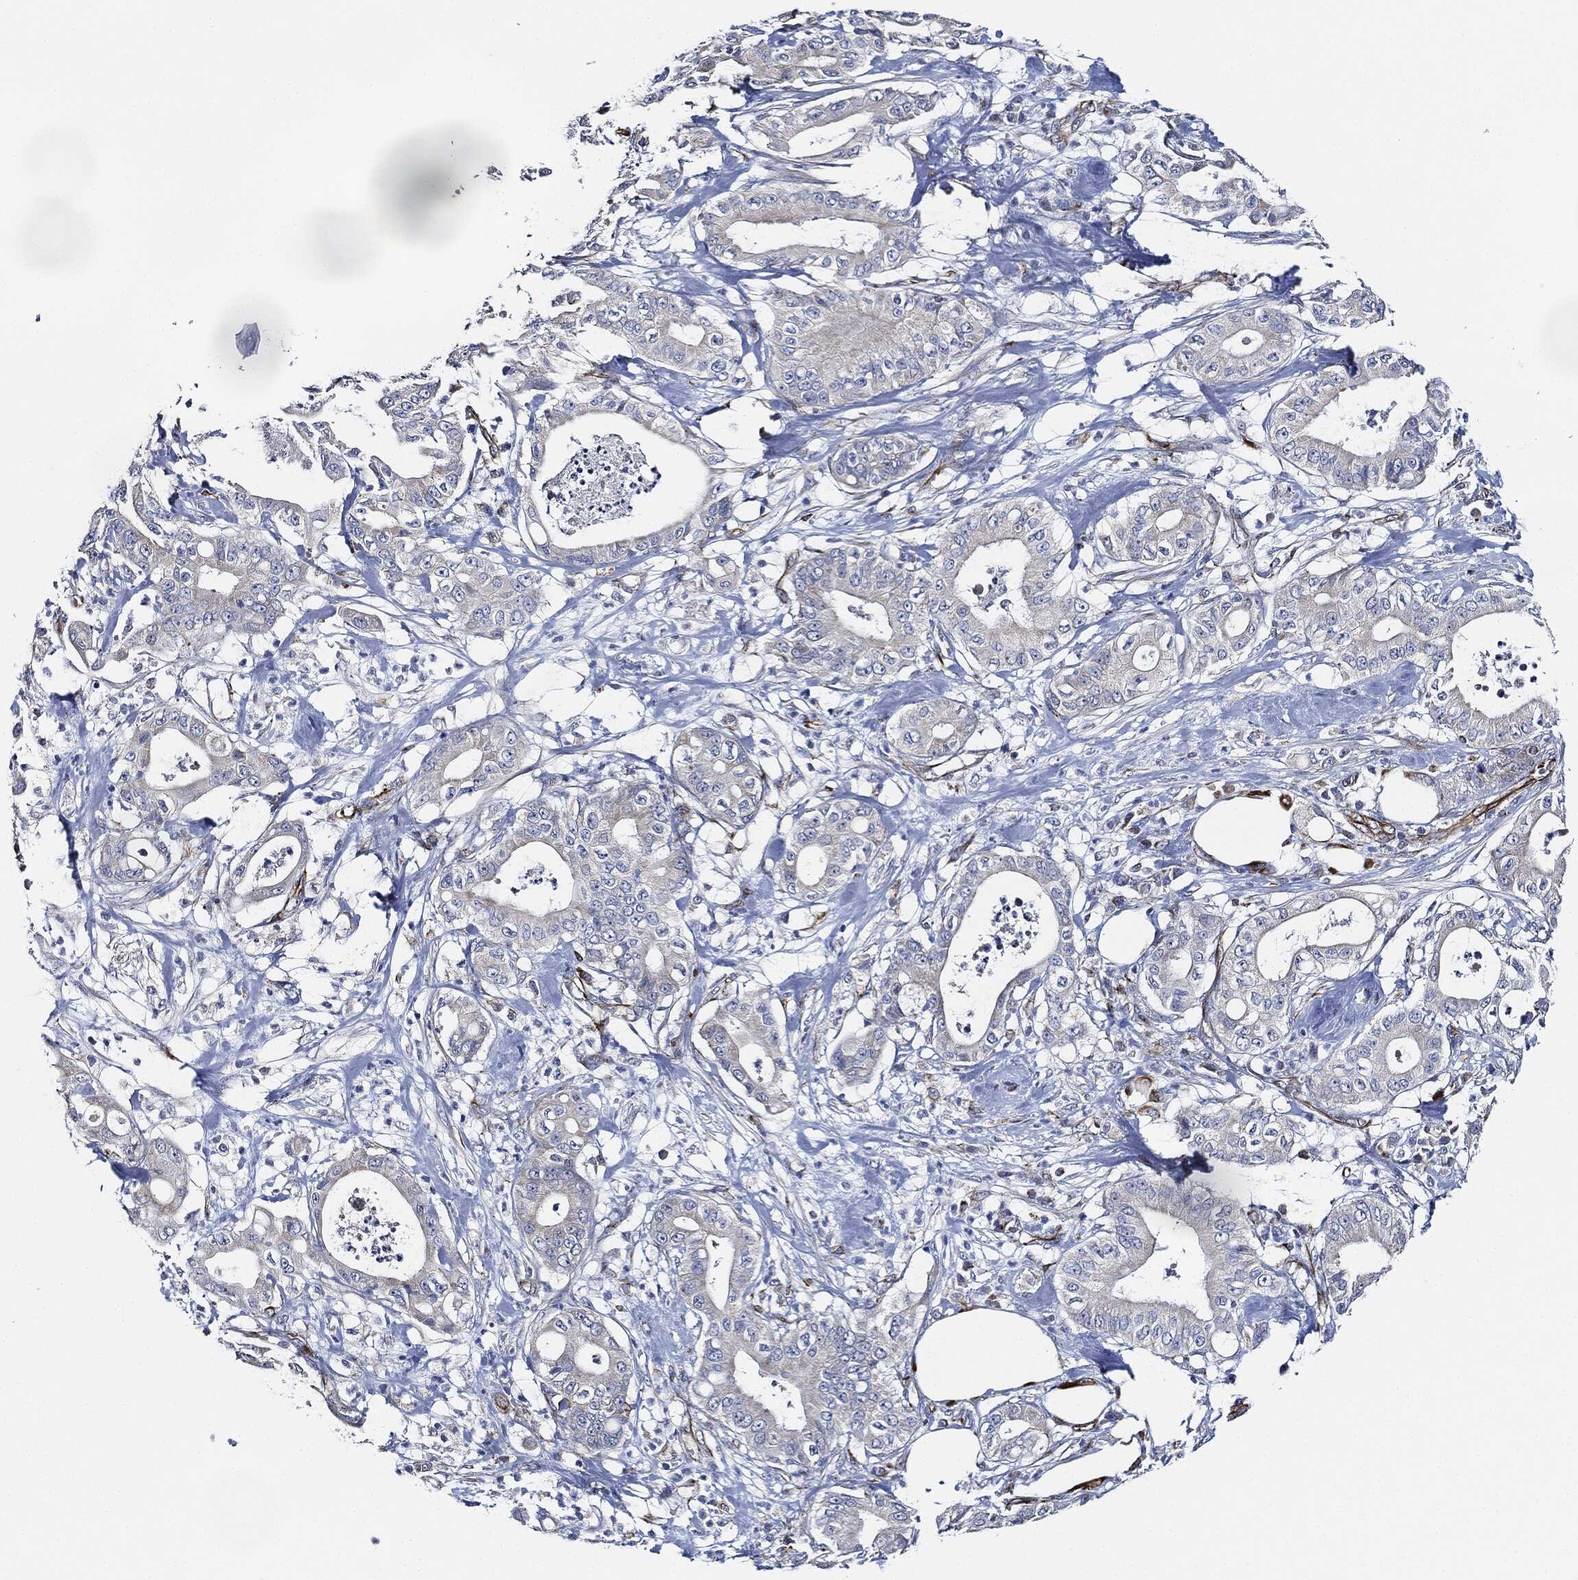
{"staining": {"intensity": "negative", "quantity": "none", "location": "none"}, "tissue": "pancreatic cancer", "cell_type": "Tumor cells", "image_type": "cancer", "snomed": [{"axis": "morphology", "description": "Adenocarcinoma, NOS"}, {"axis": "topography", "description": "Pancreas"}], "caption": "DAB (3,3'-diaminobenzidine) immunohistochemical staining of pancreatic cancer (adenocarcinoma) displays no significant staining in tumor cells. Brightfield microscopy of immunohistochemistry (IHC) stained with DAB (brown) and hematoxylin (blue), captured at high magnification.", "gene": "THSD1", "patient": {"sex": "male", "age": 71}}